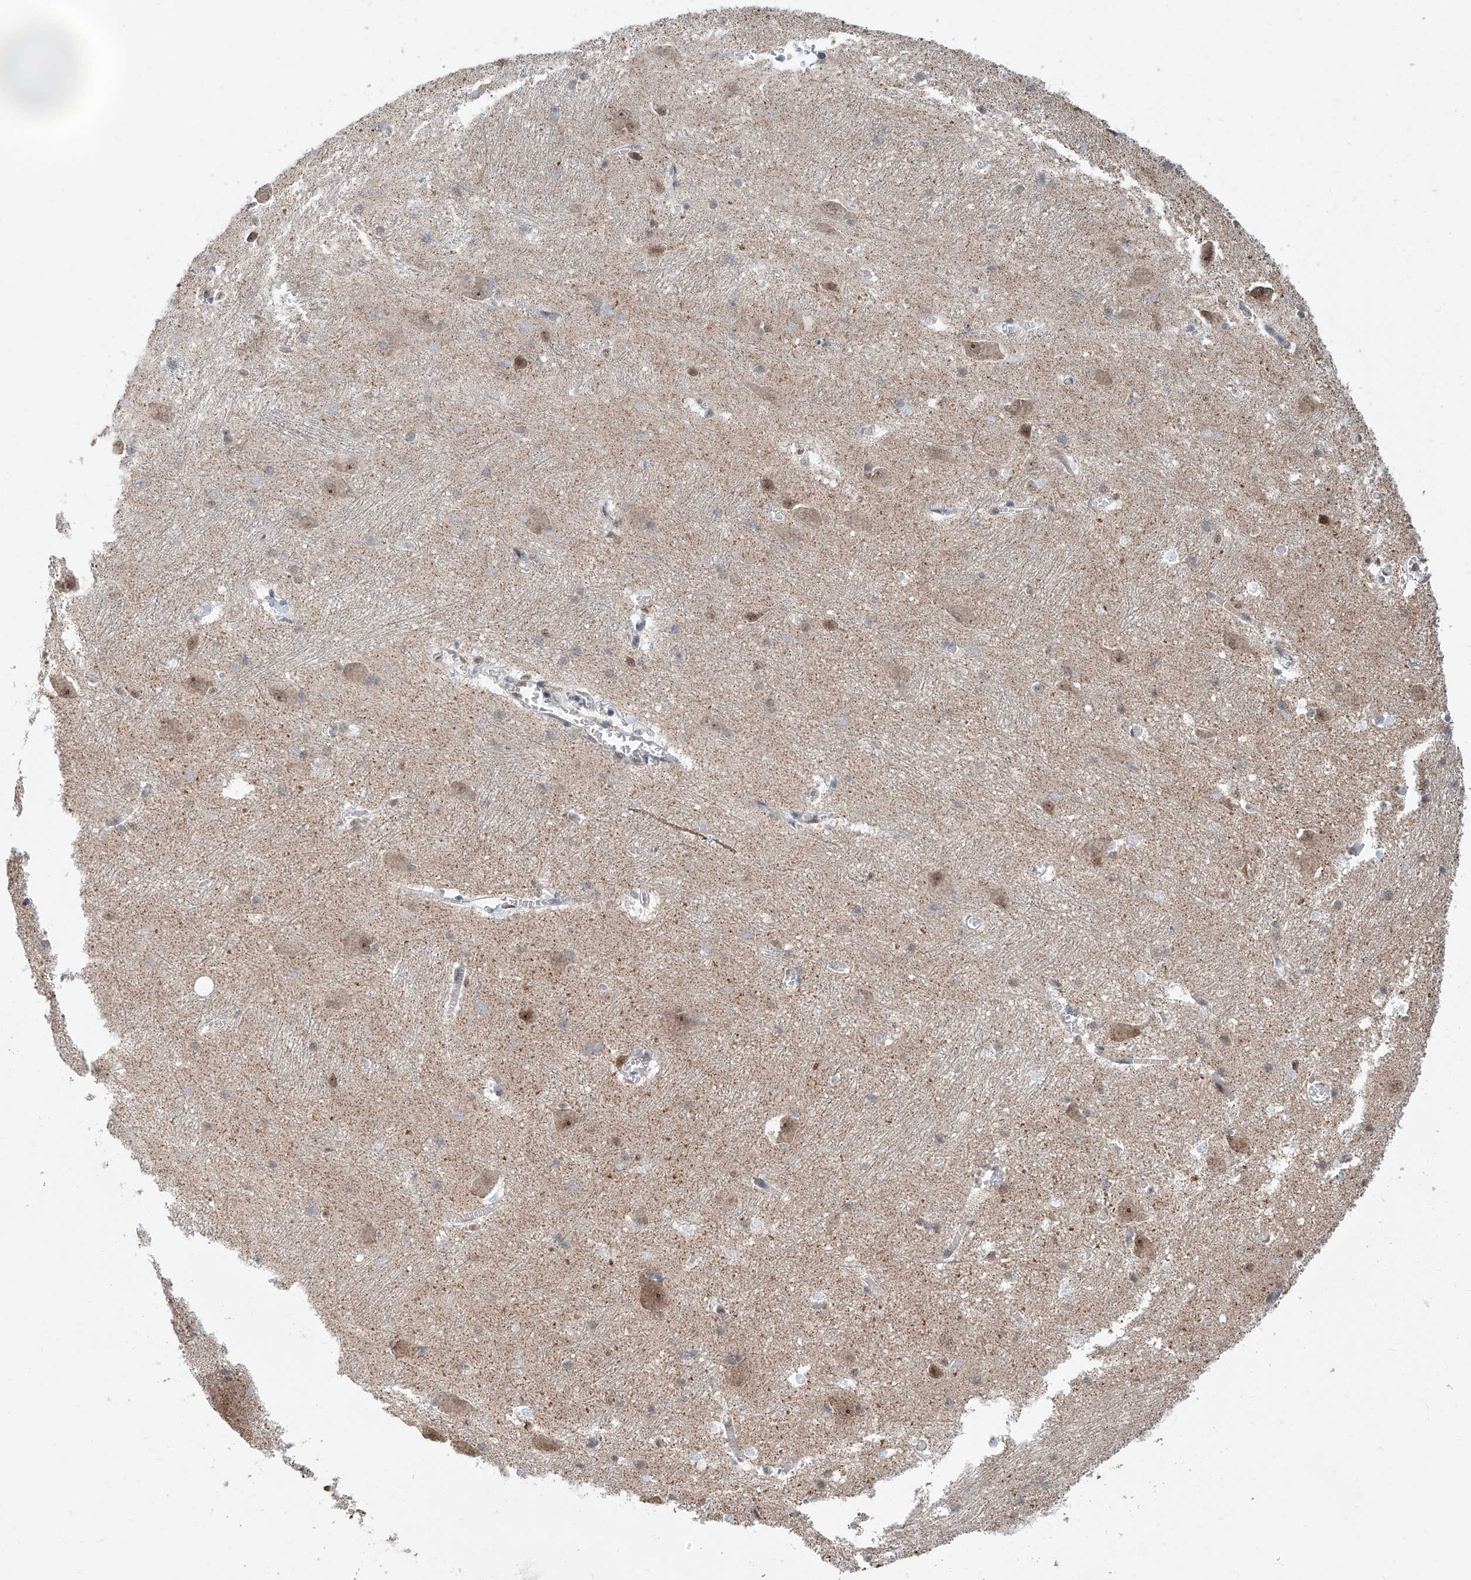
{"staining": {"intensity": "weak", "quantity": "<25%", "location": "cytoplasmic/membranous,nuclear"}, "tissue": "caudate", "cell_type": "Glial cells", "image_type": "normal", "snomed": [{"axis": "morphology", "description": "Normal tissue, NOS"}, {"axis": "topography", "description": "Lateral ventricle wall"}], "caption": "Glial cells are negative for brown protein staining in normal caudate. (DAB immunohistochemistry (IHC) visualized using brightfield microscopy, high magnification).", "gene": "SDE2", "patient": {"sex": "male", "age": 37}}